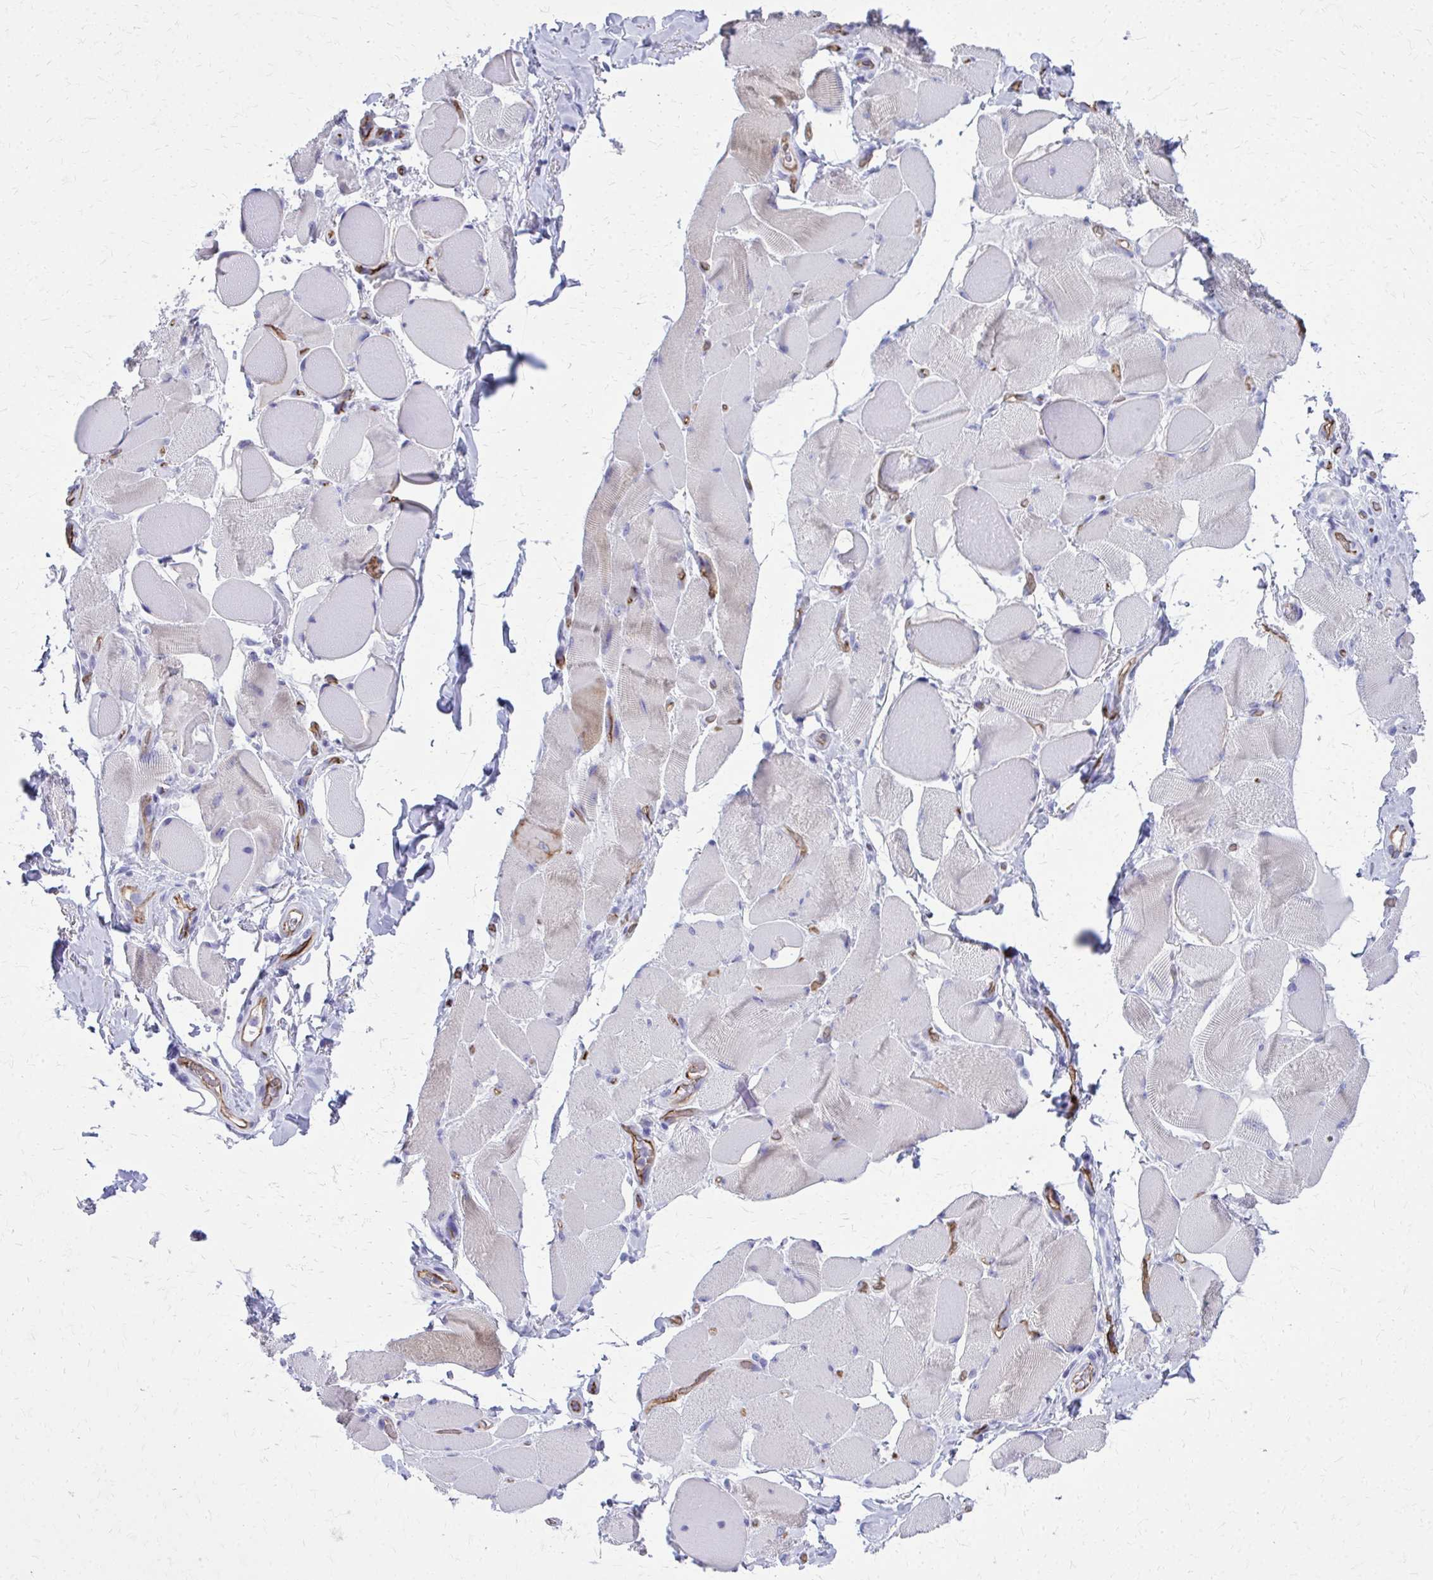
{"staining": {"intensity": "negative", "quantity": "none", "location": "none"}, "tissue": "skeletal muscle", "cell_type": "Myocytes", "image_type": "normal", "snomed": [{"axis": "morphology", "description": "Normal tissue, NOS"}, {"axis": "topography", "description": "Skeletal muscle"}, {"axis": "topography", "description": "Anal"}, {"axis": "topography", "description": "Peripheral nerve tissue"}], "caption": "Skeletal muscle stained for a protein using immunohistochemistry displays no positivity myocytes.", "gene": "TPSG1", "patient": {"sex": "male", "age": 53}}